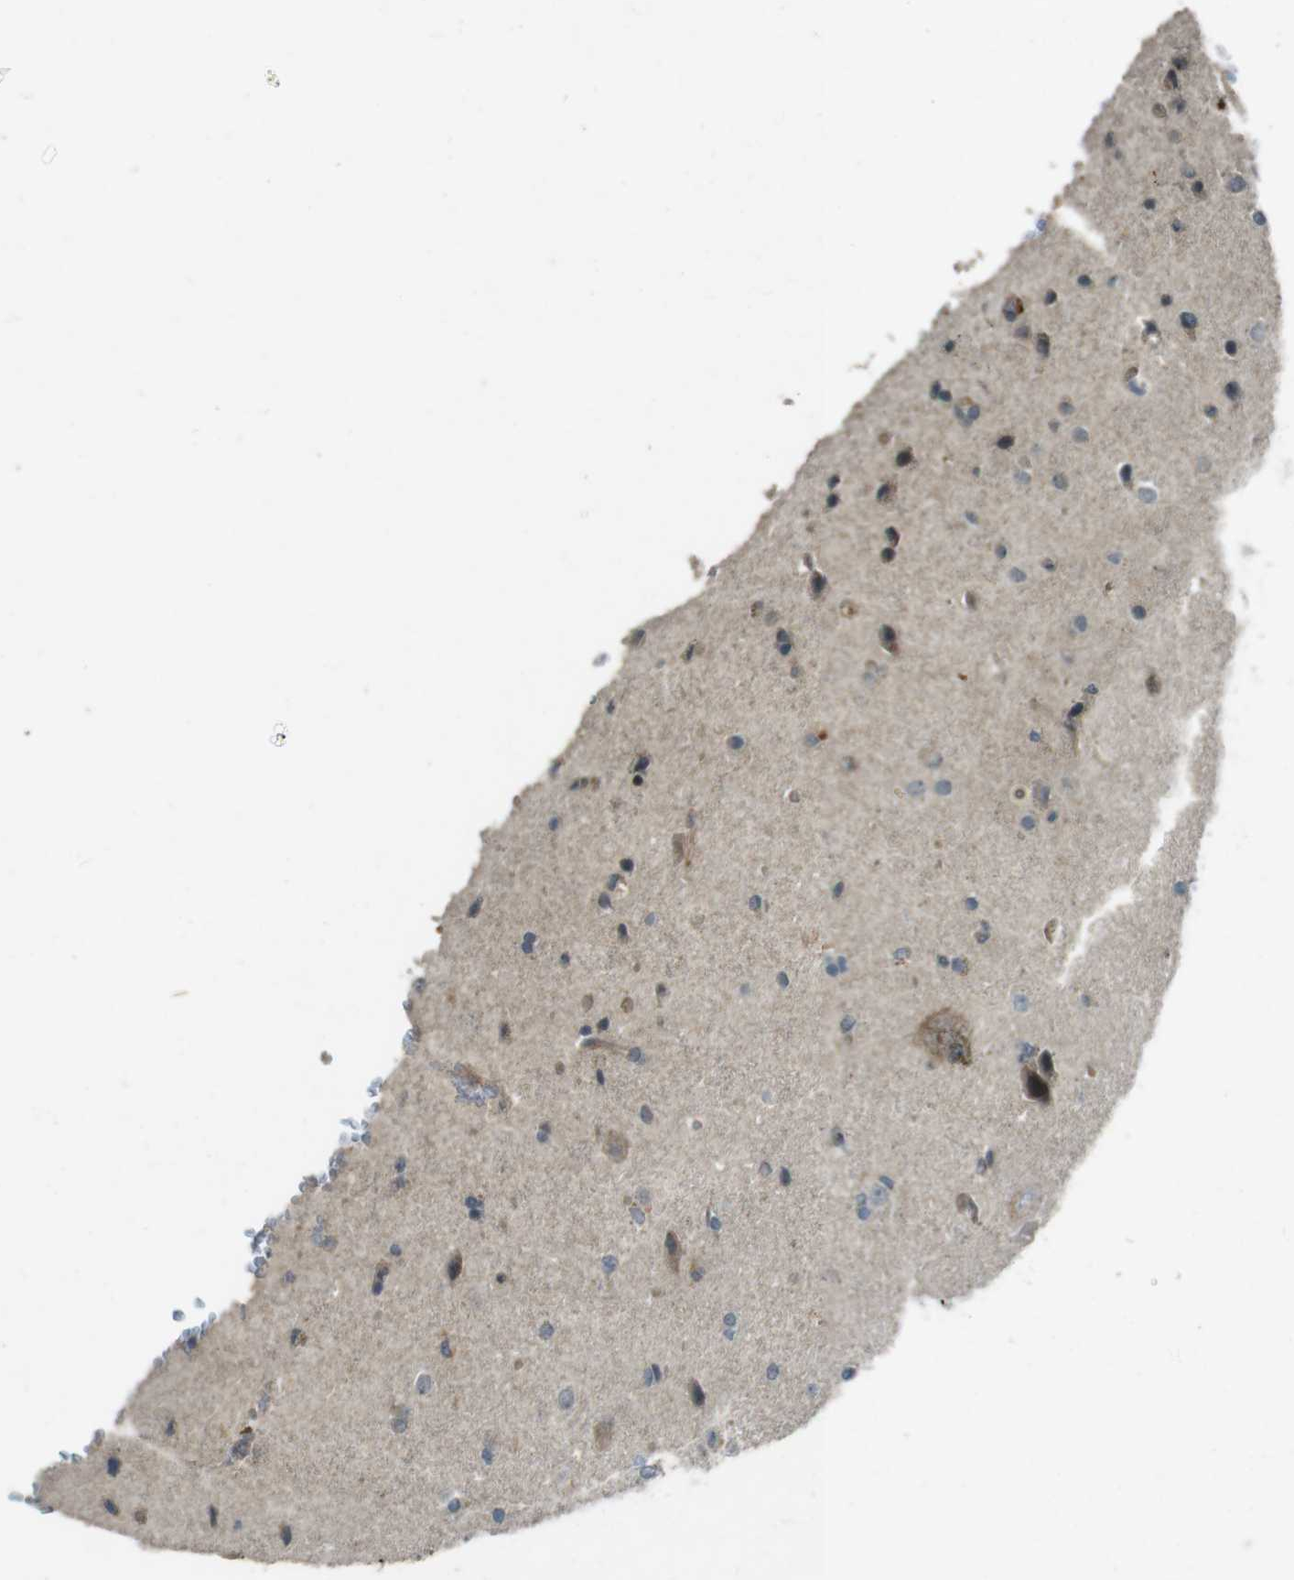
{"staining": {"intensity": "moderate", "quantity": "<25%", "location": "cytoplasmic/membranous"}, "tissue": "glioma", "cell_type": "Tumor cells", "image_type": "cancer", "snomed": [{"axis": "morphology", "description": "Glioma, malignant, High grade"}, {"axis": "topography", "description": "Brain"}], "caption": "Malignant glioma (high-grade) tissue shows moderate cytoplasmic/membranous staining in about <25% of tumor cells", "gene": "ZYX", "patient": {"sex": "male", "age": 71}}